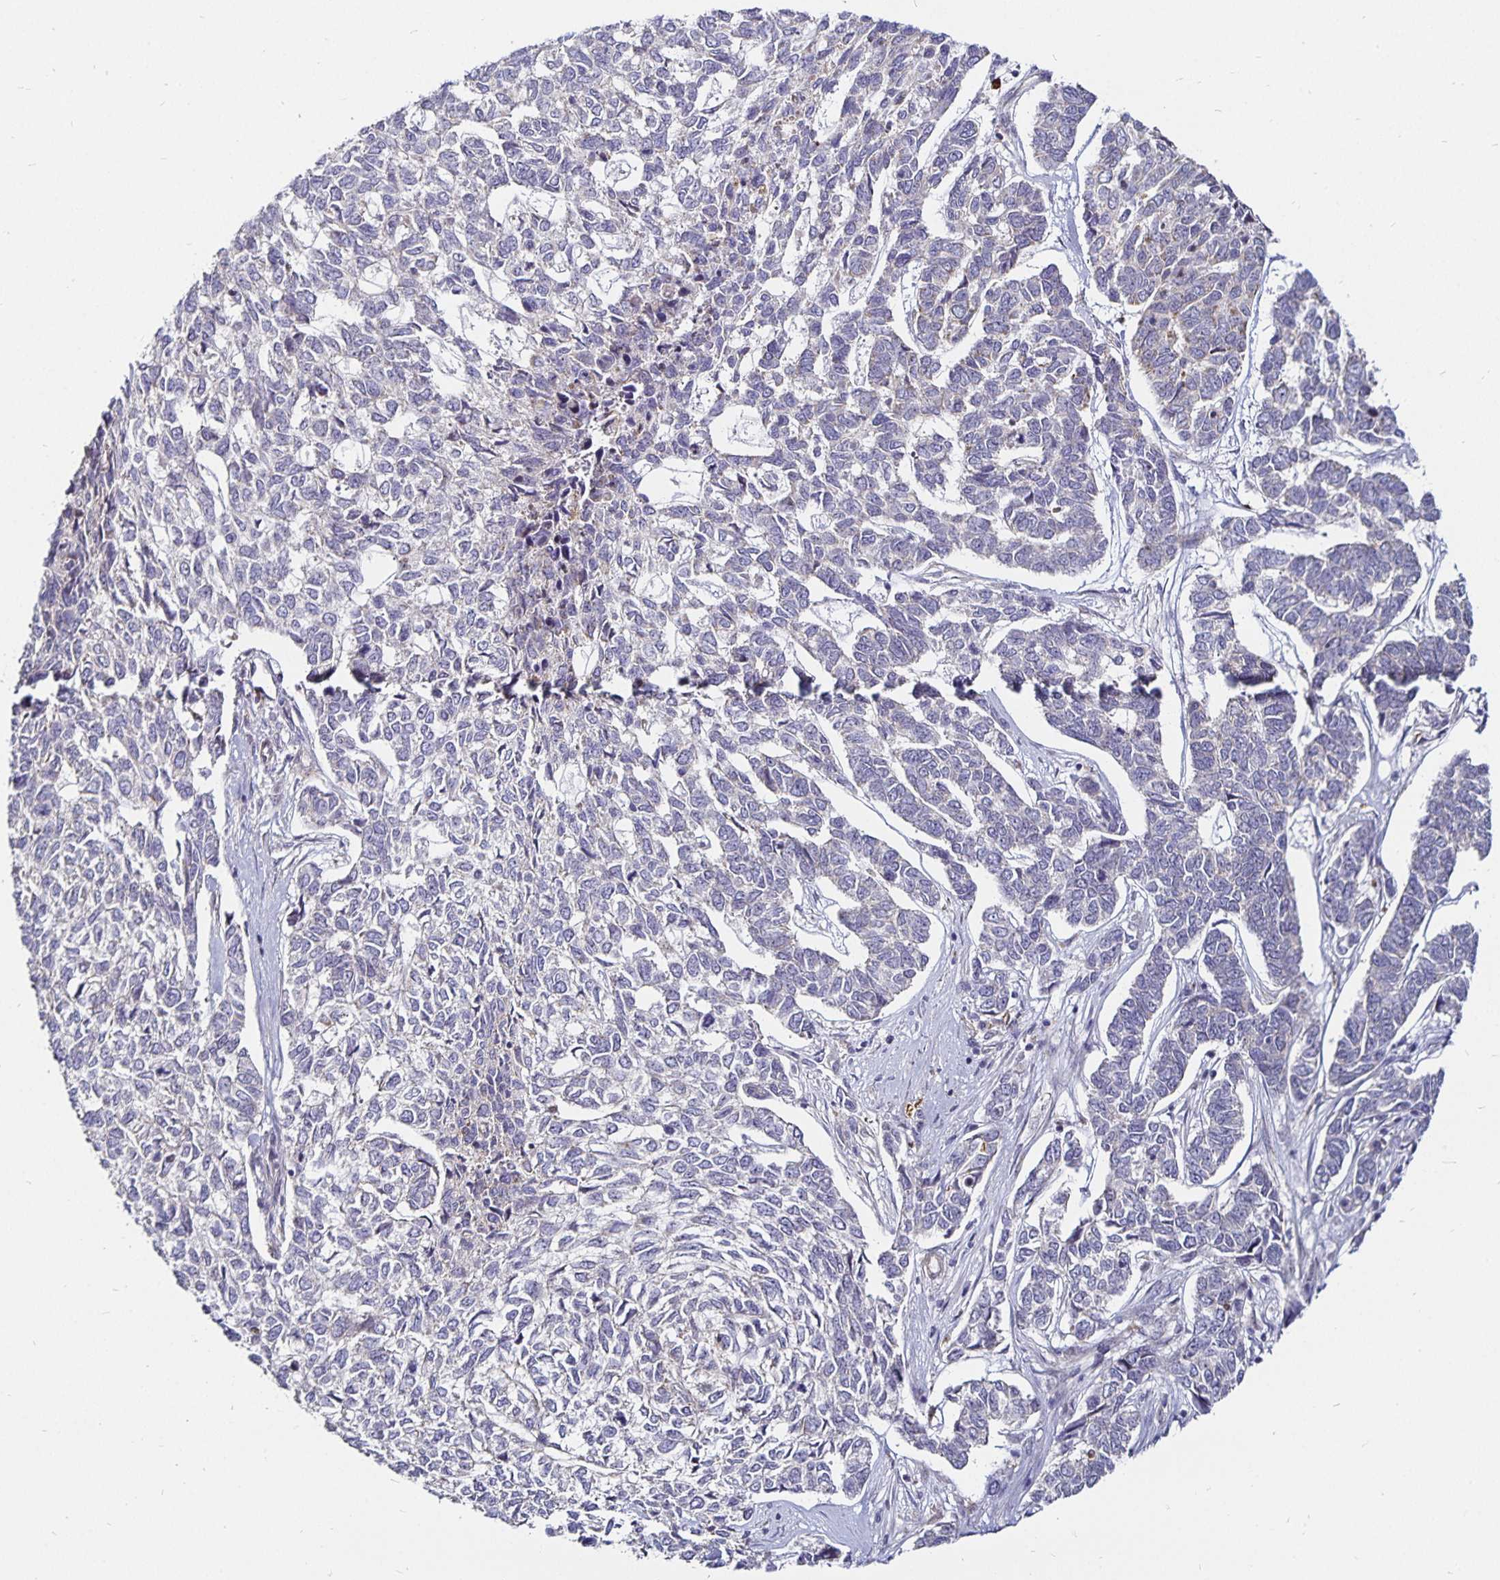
{"staining": {"intensity": "negative", "quantity": "none", "location": "none"}, "tissue": "skin cancer", "cell_type": "Tumor cells", "image_type": "cancer", "snomed": [{"axis": "morphology", "description": "Basal cell carcinoma"}, {"axis": "topography", "description": "Skin"}], "caption": "Immunohistochemical staining of skin cancer (basal cell carcinoma) exhibits no significant positivity in tumor cells.", "gene": "CYP27A1", "patient": {"sex": "female", "age": 65}}